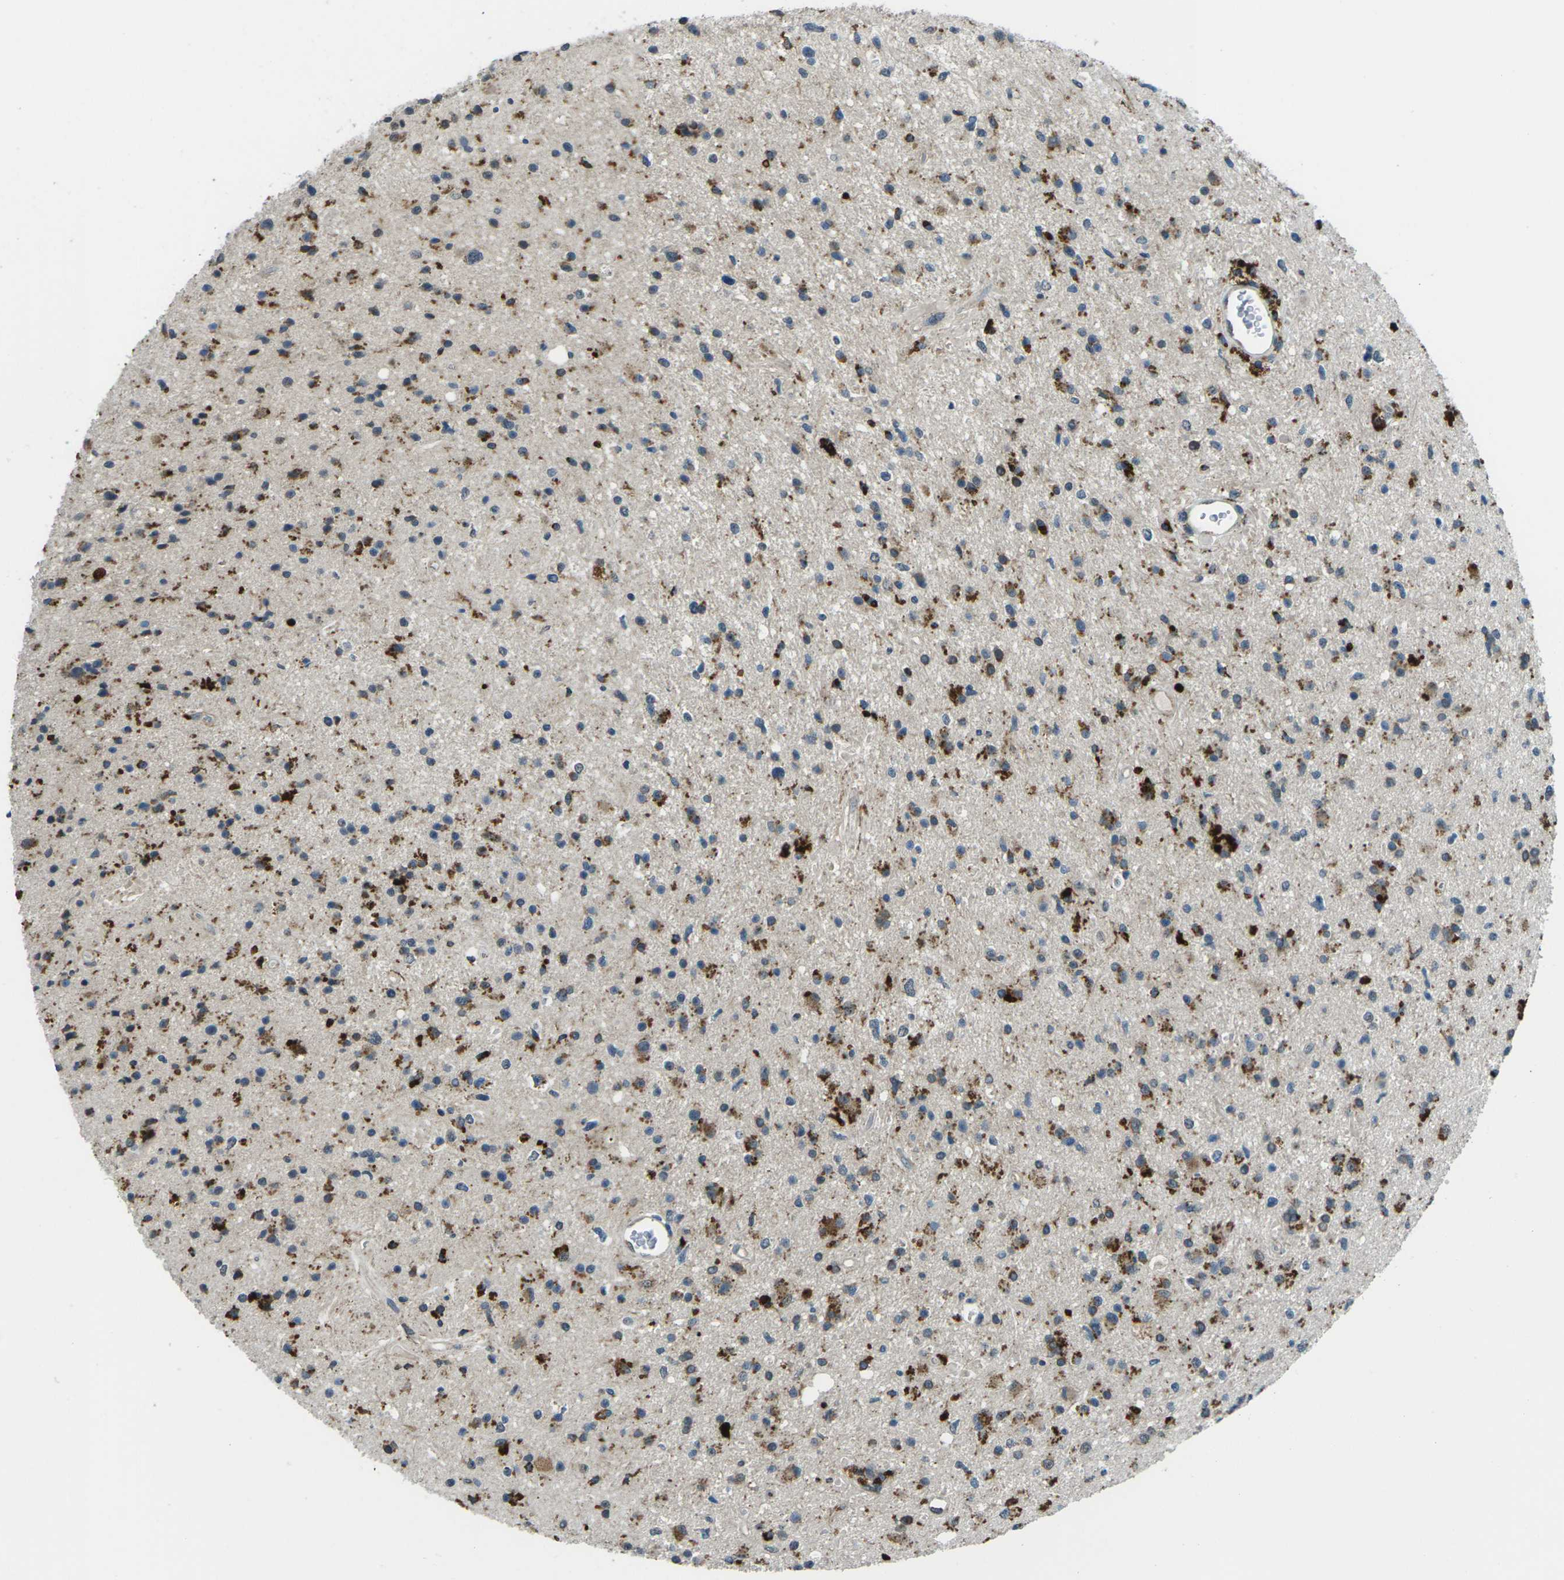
{"staining": {"intensity": "strong", "quantity": "<25%", "location": "cytoplasmic/membranous"}, "tissue": "glioma", "cell_type": "Tumor cells", "image_type": "cancer", "snomed": [{"axis": "morphology", "description": "Glioma, malignant, High grade"}, {"axis": "topography", "description": "Brain"}], "caption": "High-power microscopy captured an immunohistochemistry (IHC) histopathology image of malignant glioma (high-grade), revealing strong cytoplasmic/membranous positivity in about <25% of tumor cells. The protein of interest is shown in brown color, while the nuclei are stained blue.", "gene": "SLC31A2", "patient": {"sex": "male", "age": 33}}